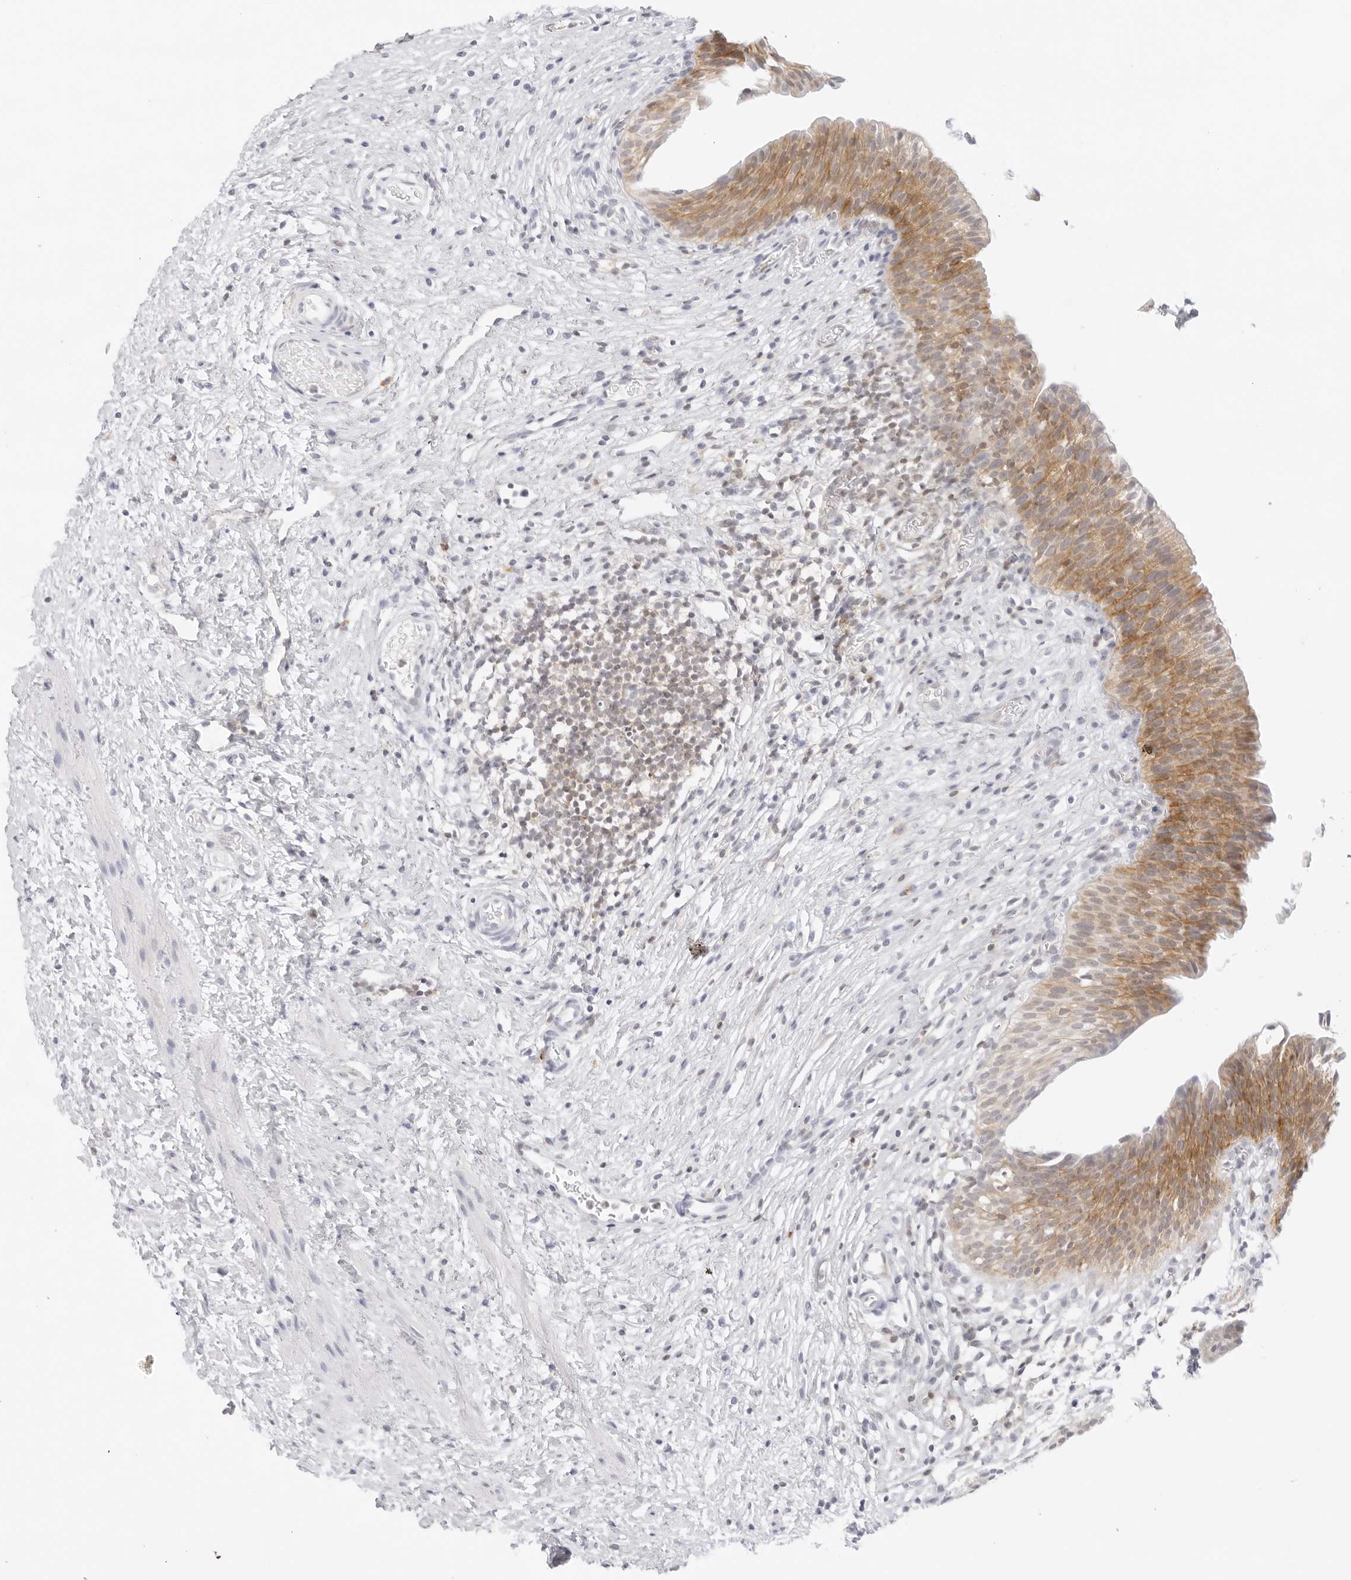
{"staining": {"intensity": "moderate", "quantity": ">75%", "location": "cytoplasmic/membranous"}, "tissue": "urinary bladder", "cell_type": "Urothelial cells", "image_type": "normal", "snomed": [{"axis": "morphology", "description": "Normal tissue, NOS"}, {"axis": "topography", "description": "Urinary bladder"}], "caption": "IHC (DAB) staining of normal urinary bladder exhibits moderate cytoplasmic/membranous protein expression in approximately >75% of urothelial cells.", "gene": "TNFRSF14", "patient": {"sex": "male", "age": 1}}